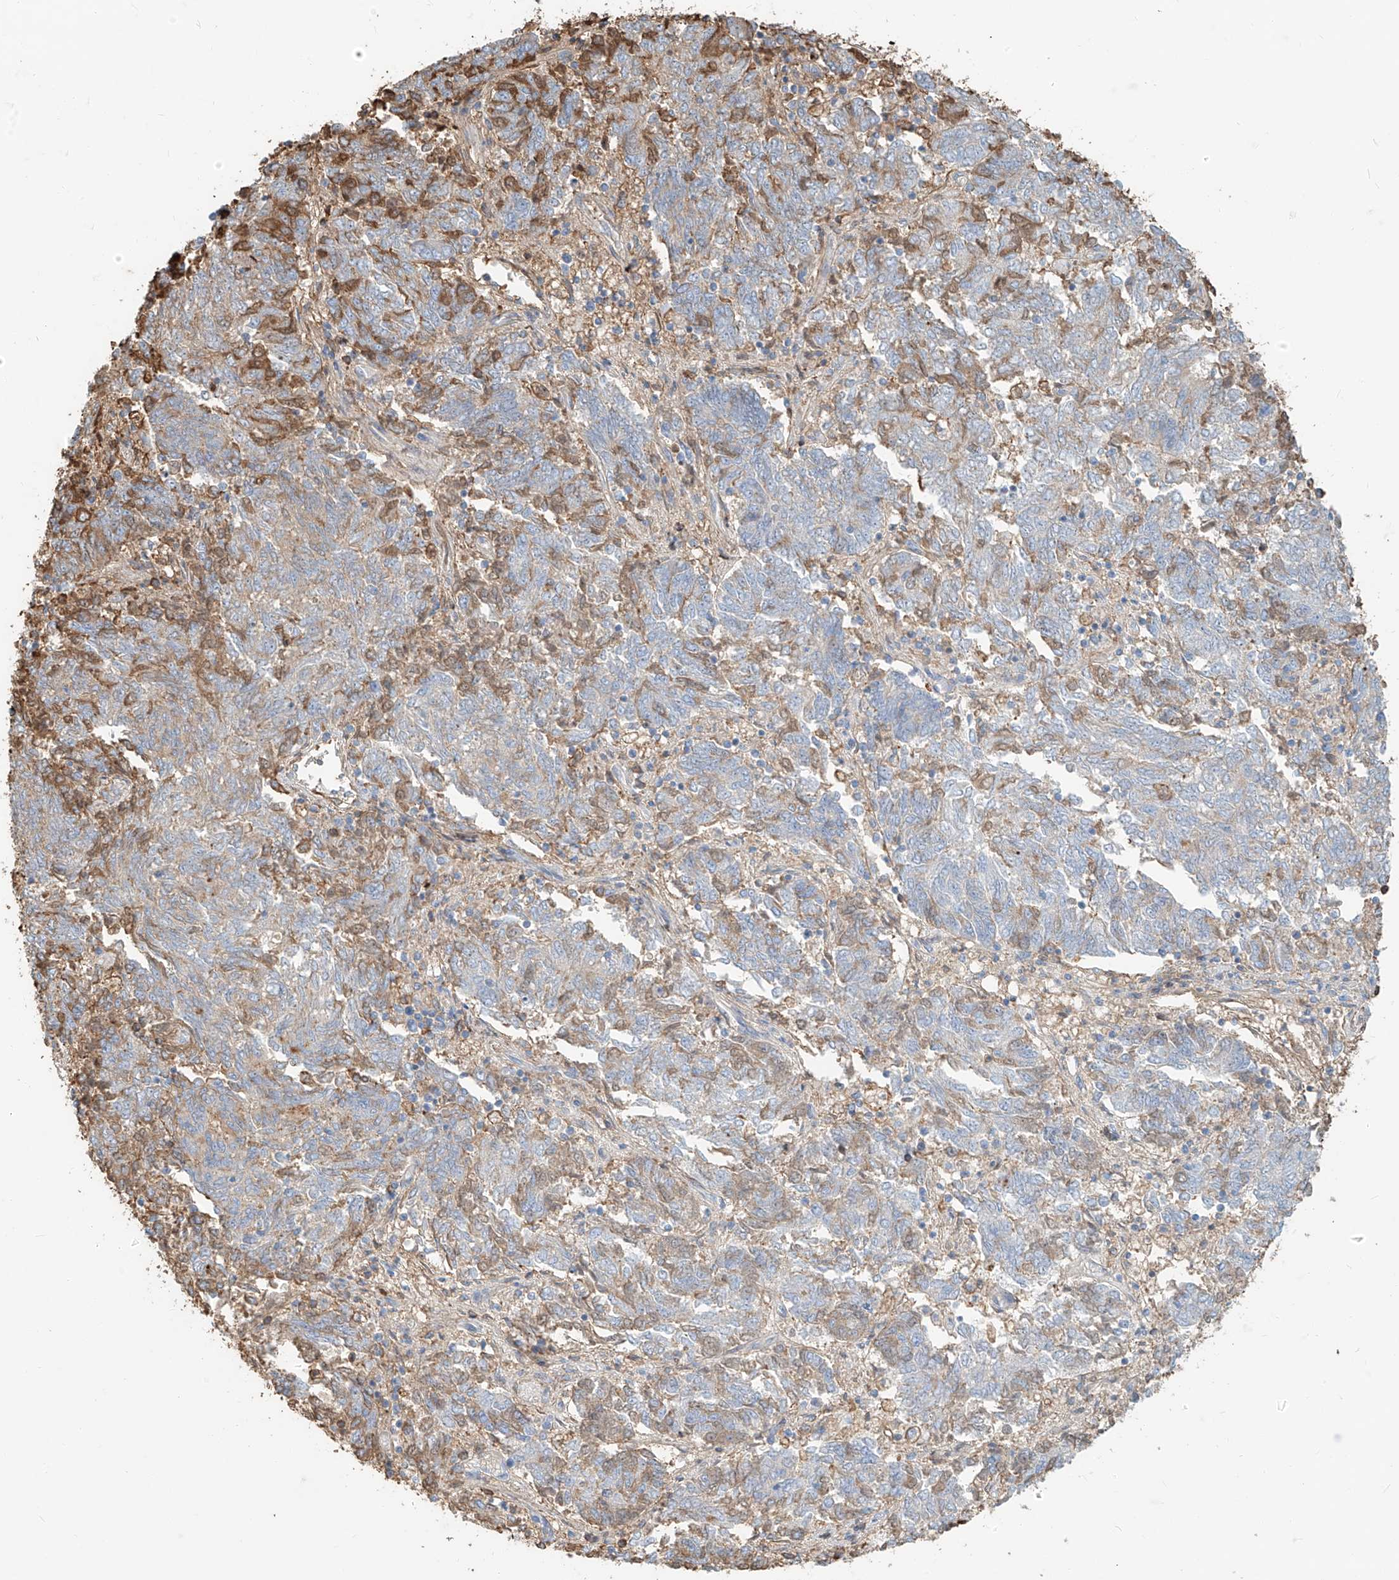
{"staining": {"intensity": "weak", "quantity": "25%-75%", "location": "cytoplasmic/membranous"}, "tissue": "endometrial cancer", "cell_type": "Tumor cells", "image_type": "cancer", "snomed": [{"axis": "morphology", "description": "Adenocarcinoma, NOS"}, {"axis": "topography", "description": "Endometrium"}], "caption": "A low amount of weak cytoplasmic/membranous expression is seen in about 25%-75% of tumor cells in endometrial adenocarcinoma tissue. (DAB (3,3'-diaminobenzidine) = brown stain, brightfield microscopy at high magnification).", "gene": "ZFP30", "patient": {"sex": "female", "age": 80}}